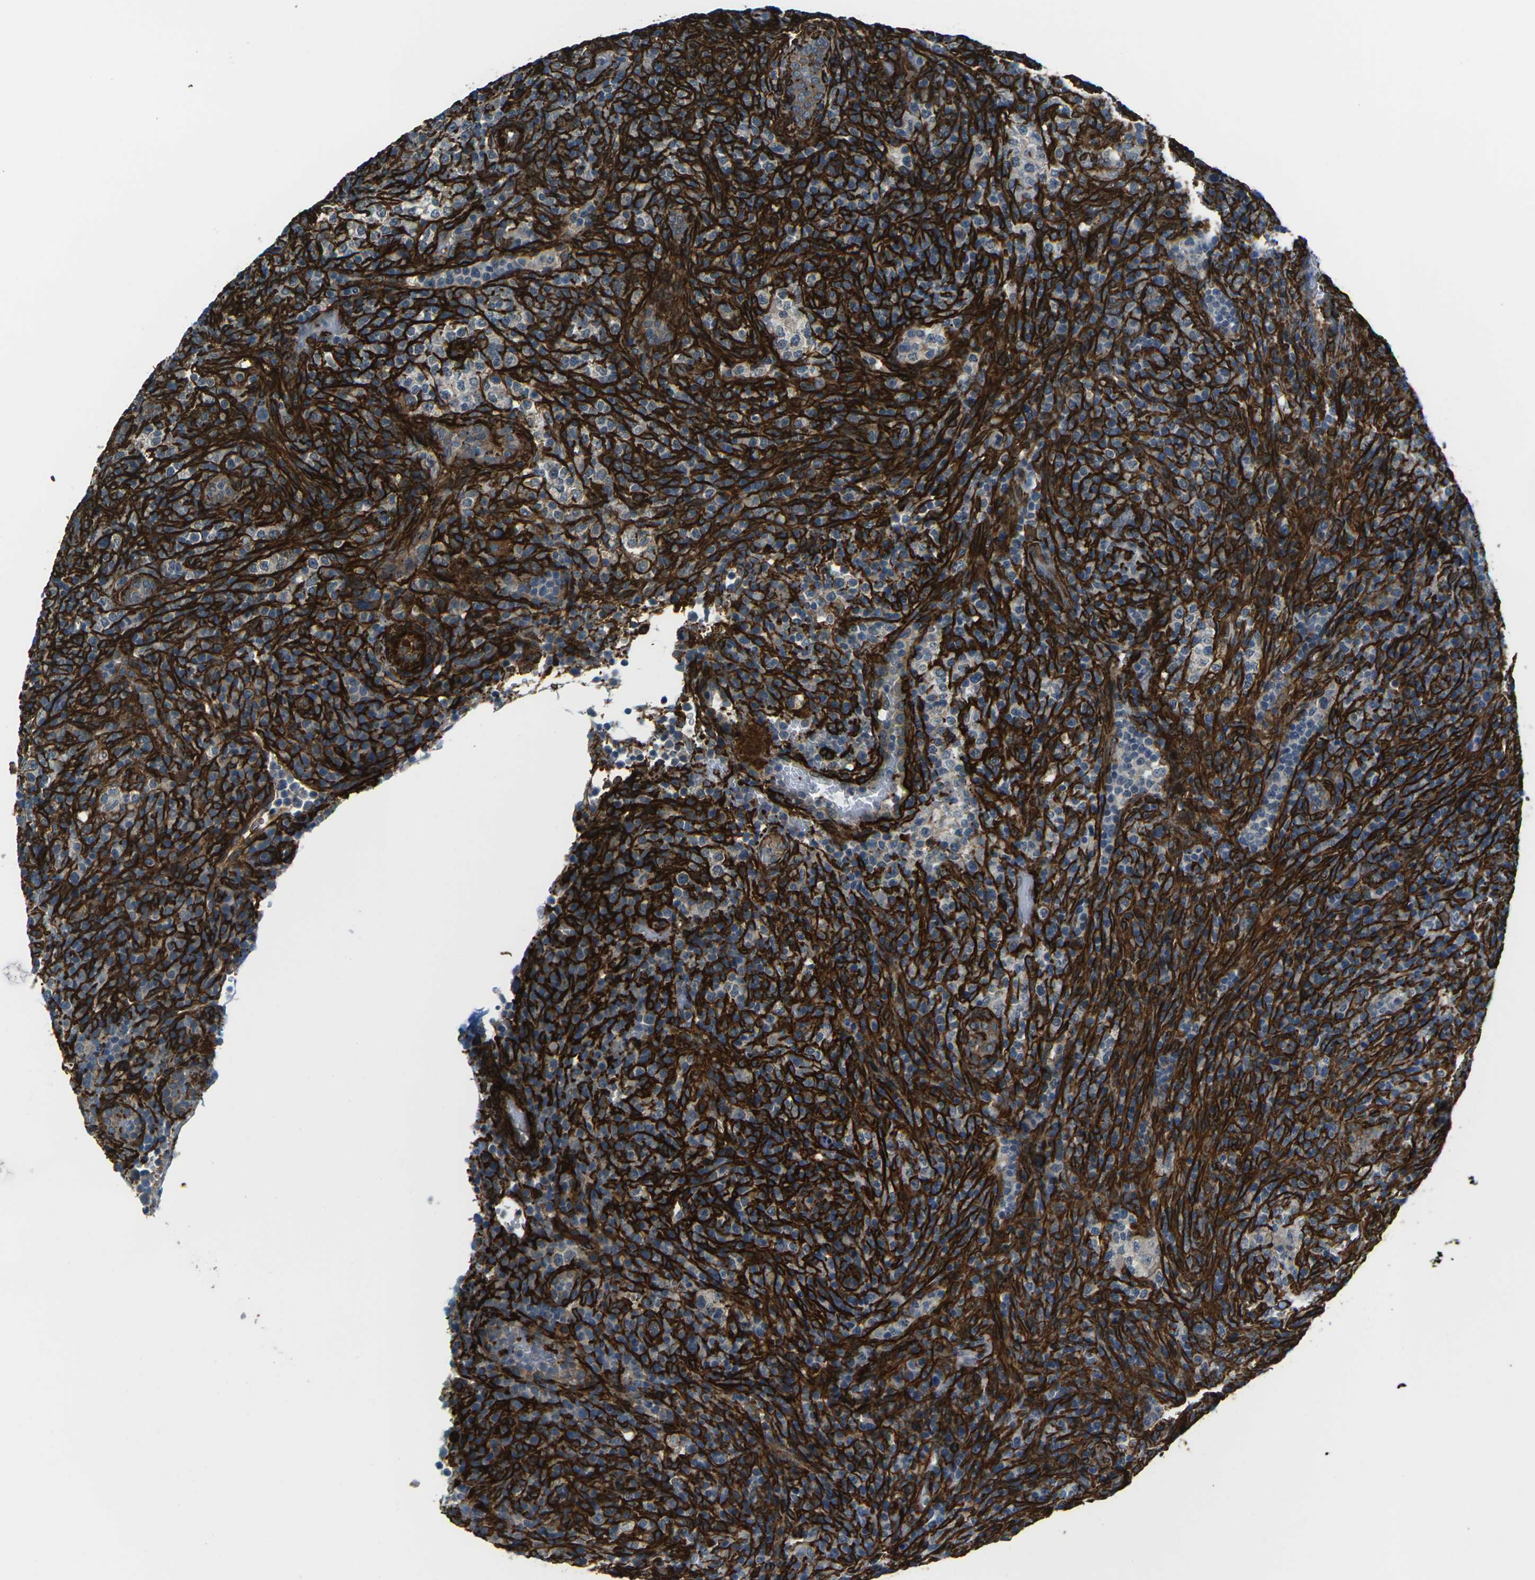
{"staining": {"intensity": "negative", "quantity": "none", "location": "none"}, "tissue": "lymphoma", "cell_type": "Tumor cells", "image_type": "cancer", "snomed": [{"axis": "morphology", "description": "Malignant lymphoma, non-Hodgkin's type, High grade"}, {"axis": "topography", "description": "Lymph node"}], "caption": "There is no significant staining in tumor cells of lymphoma.", "gene": "GRAMD1C", "patient": {"sex": "female", "age": 76}}